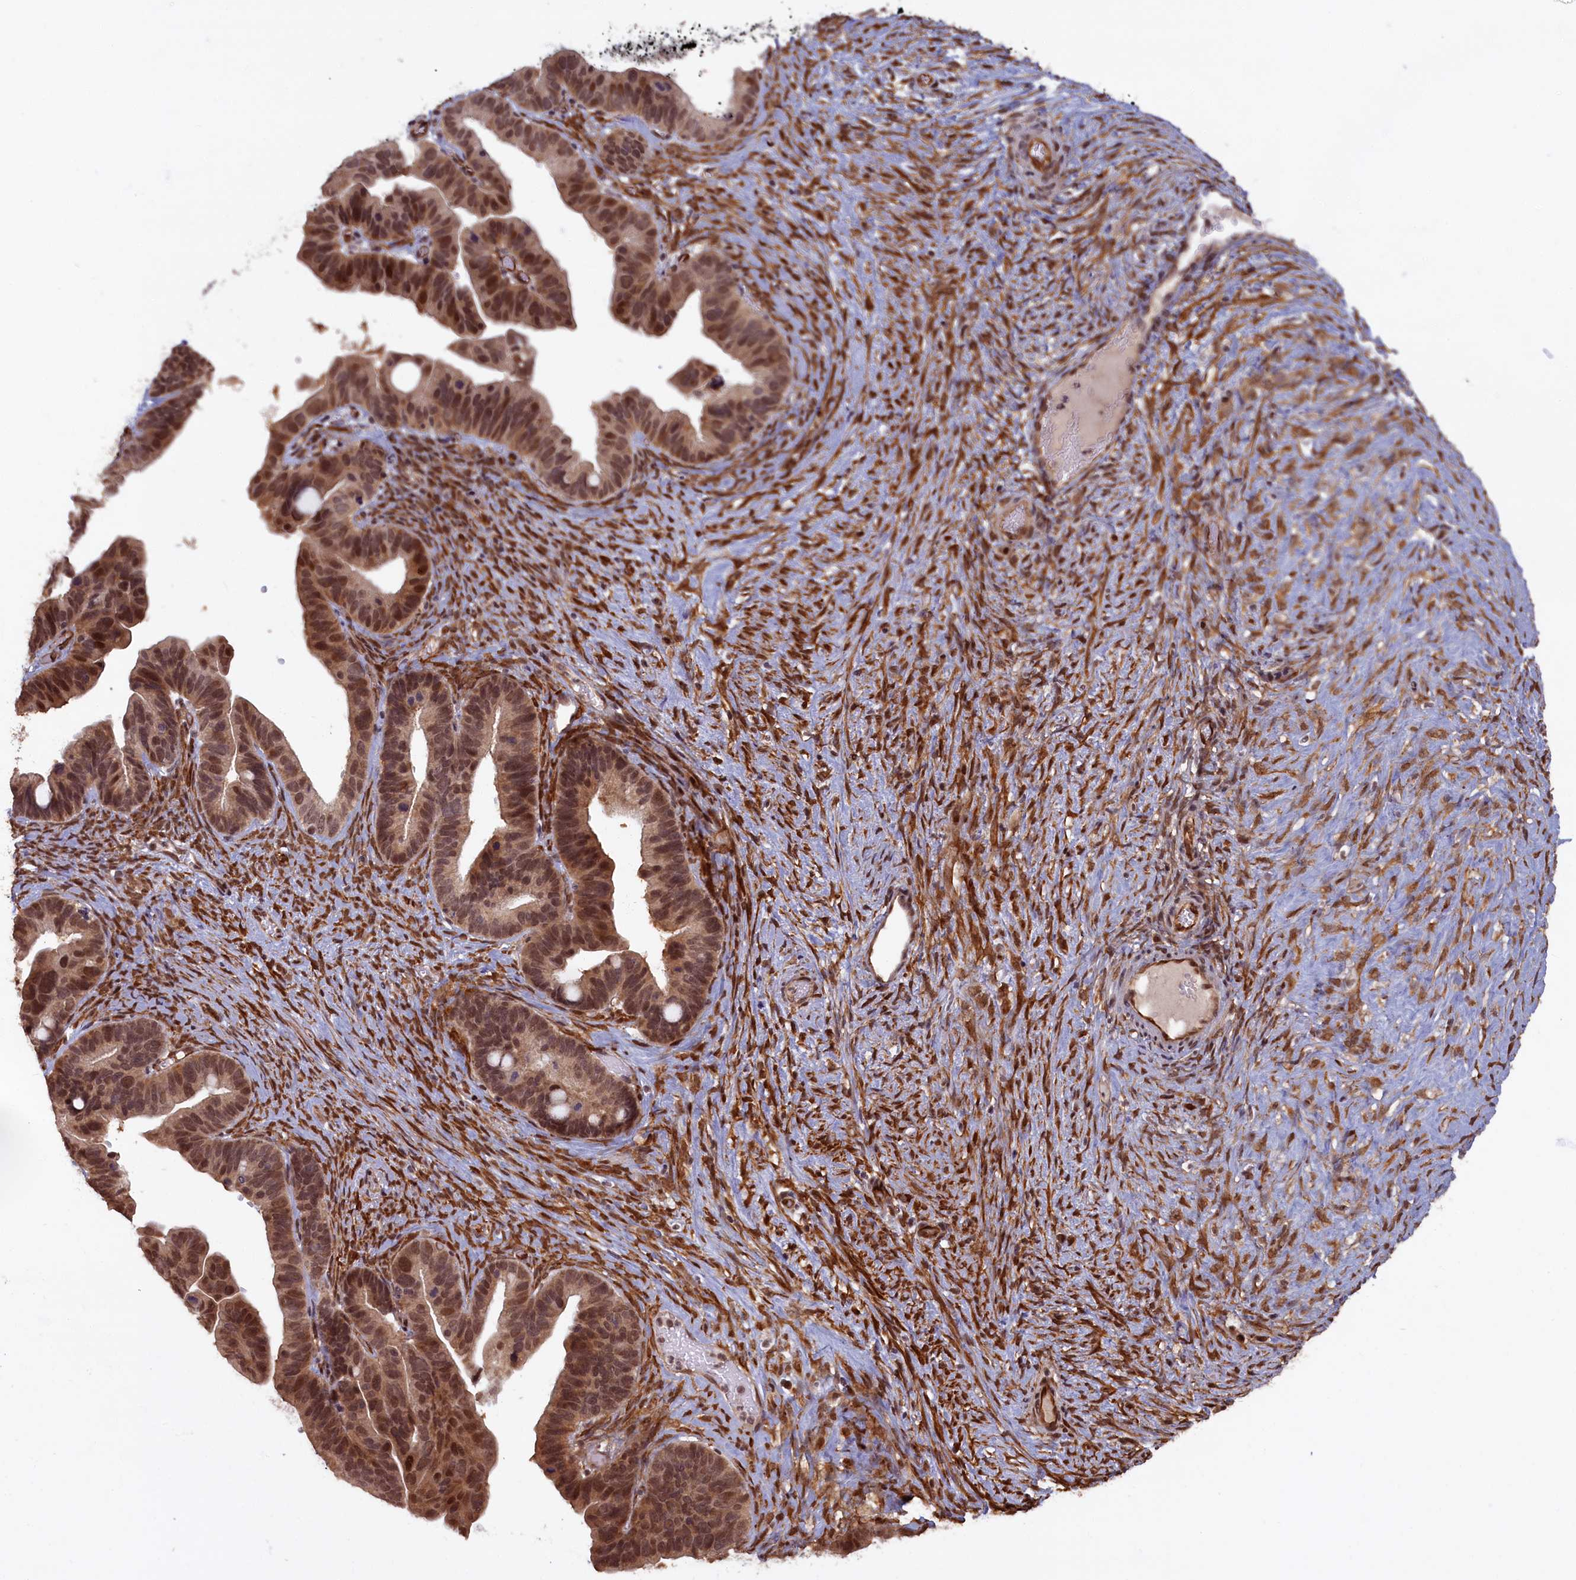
{"staining": {"intensity": "moderate", "quantity": ">75%", "location": "cytoplasmic/membranous,nuclear"}, "tissue": "ovarian cancer", "cell_type": "Tumor cells", "image_type": "cancer", "snomed": [{"axis": "morphology", "description": "Cystadenocarcinoma, serous, NOS"}, {"axis": "topography", "description": "Ovary"}], "caption": "A medium amount of moderate cytoplasmic/membranous and nuclear positivity is appreciated in about >75% of tumor cells in ovarian cancer (serous cystadenocarcinoma) tissue. Immunohistochemistry (ihc) stains the protein of interest in brown and the nuclei are stained blue.", "gene": "HIF3A", "patient": {"sex": "female", "age": 56}}